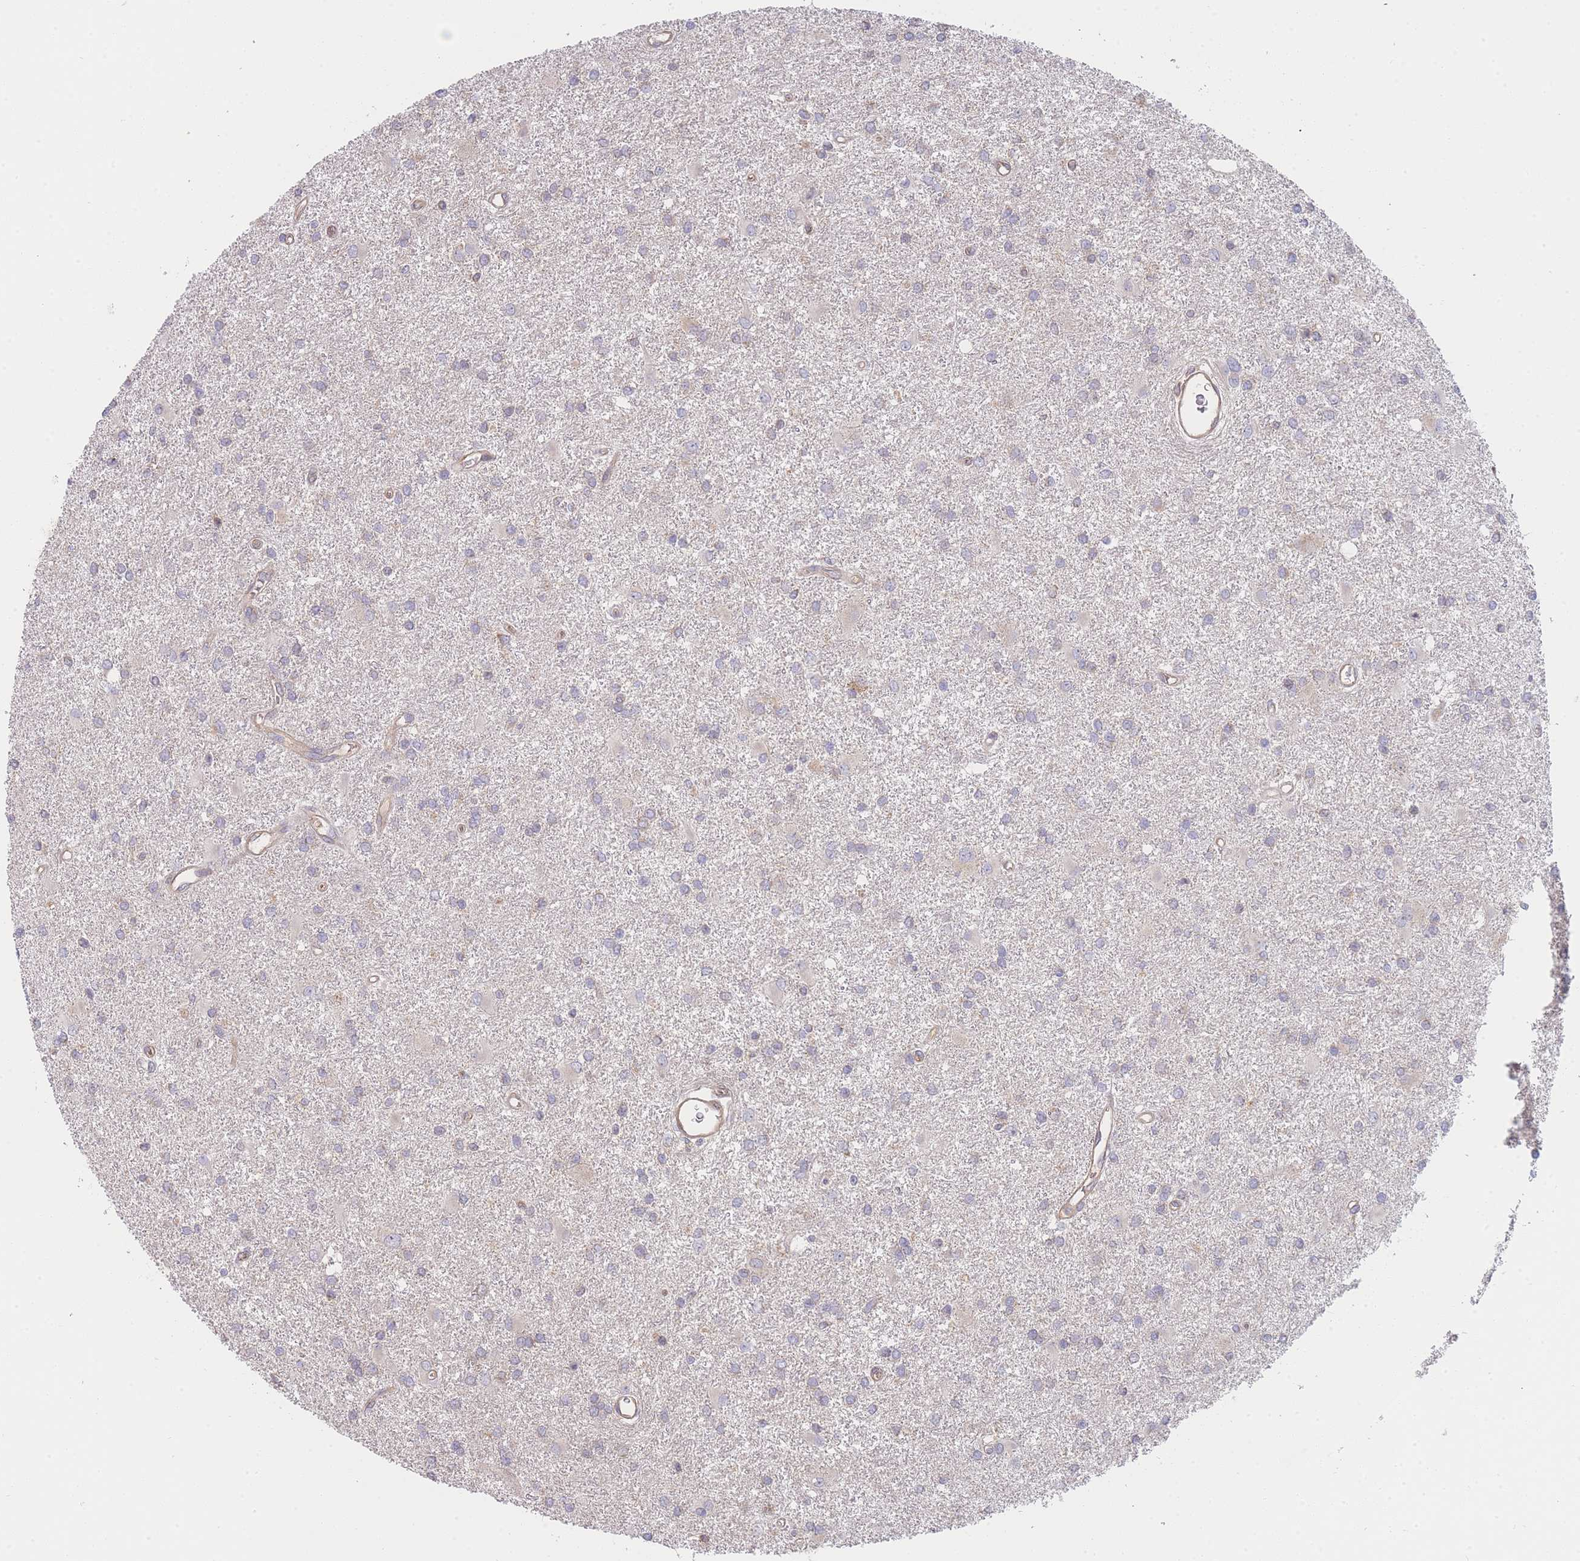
{"staining": {"intensity": "weak", "quantity": "<25%", "location": "cytoplasmic/membranous"}, "tissue": "glioma", "cell_type": "Tumor cells", "image_type": "cancer", "snomed": [{"axis": "morphology", "description": "Glioma, malignant, High grade"}, {"axis": "topography", "description": "Brain"}], "caption": "Protein analysis of glioma exhibits no significant positivity in tumor cells.", "gene": "MRPS18B", "patient": {"sex": "female", "age": 50}}